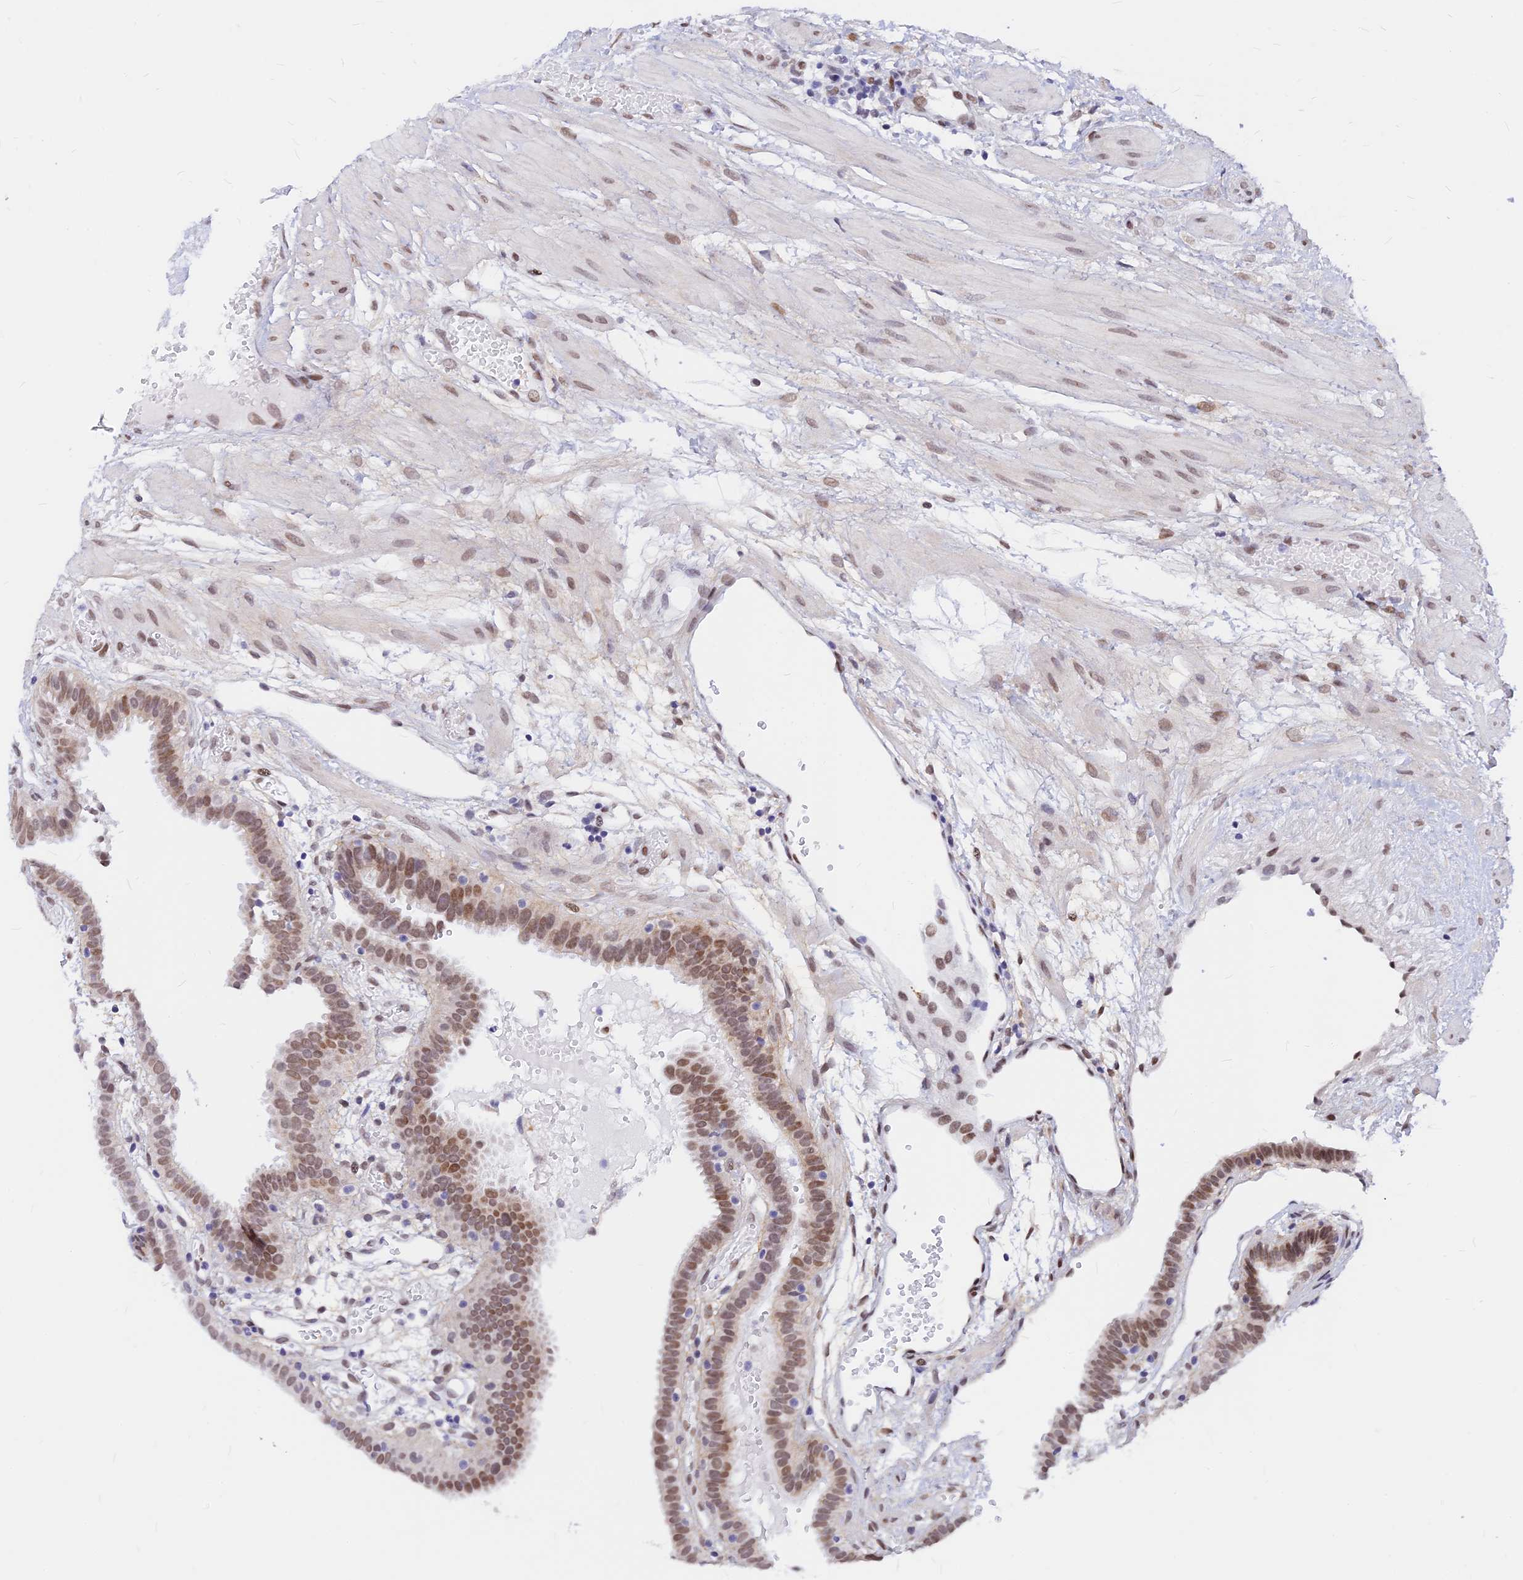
{"staining": {"intensity": "moderate", "quantity": ">75%", "location": "nuclear"}, "tissue": "fallopian tube", "cell_type": "Glandular cells", "image_type": "normal", "snomed": [{"axis": "morphology", "description": "Normal tissue, NOS"}, {"axis": "topography", "description": "Fallopian tube"}], "caption": "Brown immunohistochemical staining in unremarkable fallopian tube reveals moderate nuclear expression in approximately >75% of glandular cells.", "gene": "KCTD13", "patient": {"sex": "female", "age": 37}}